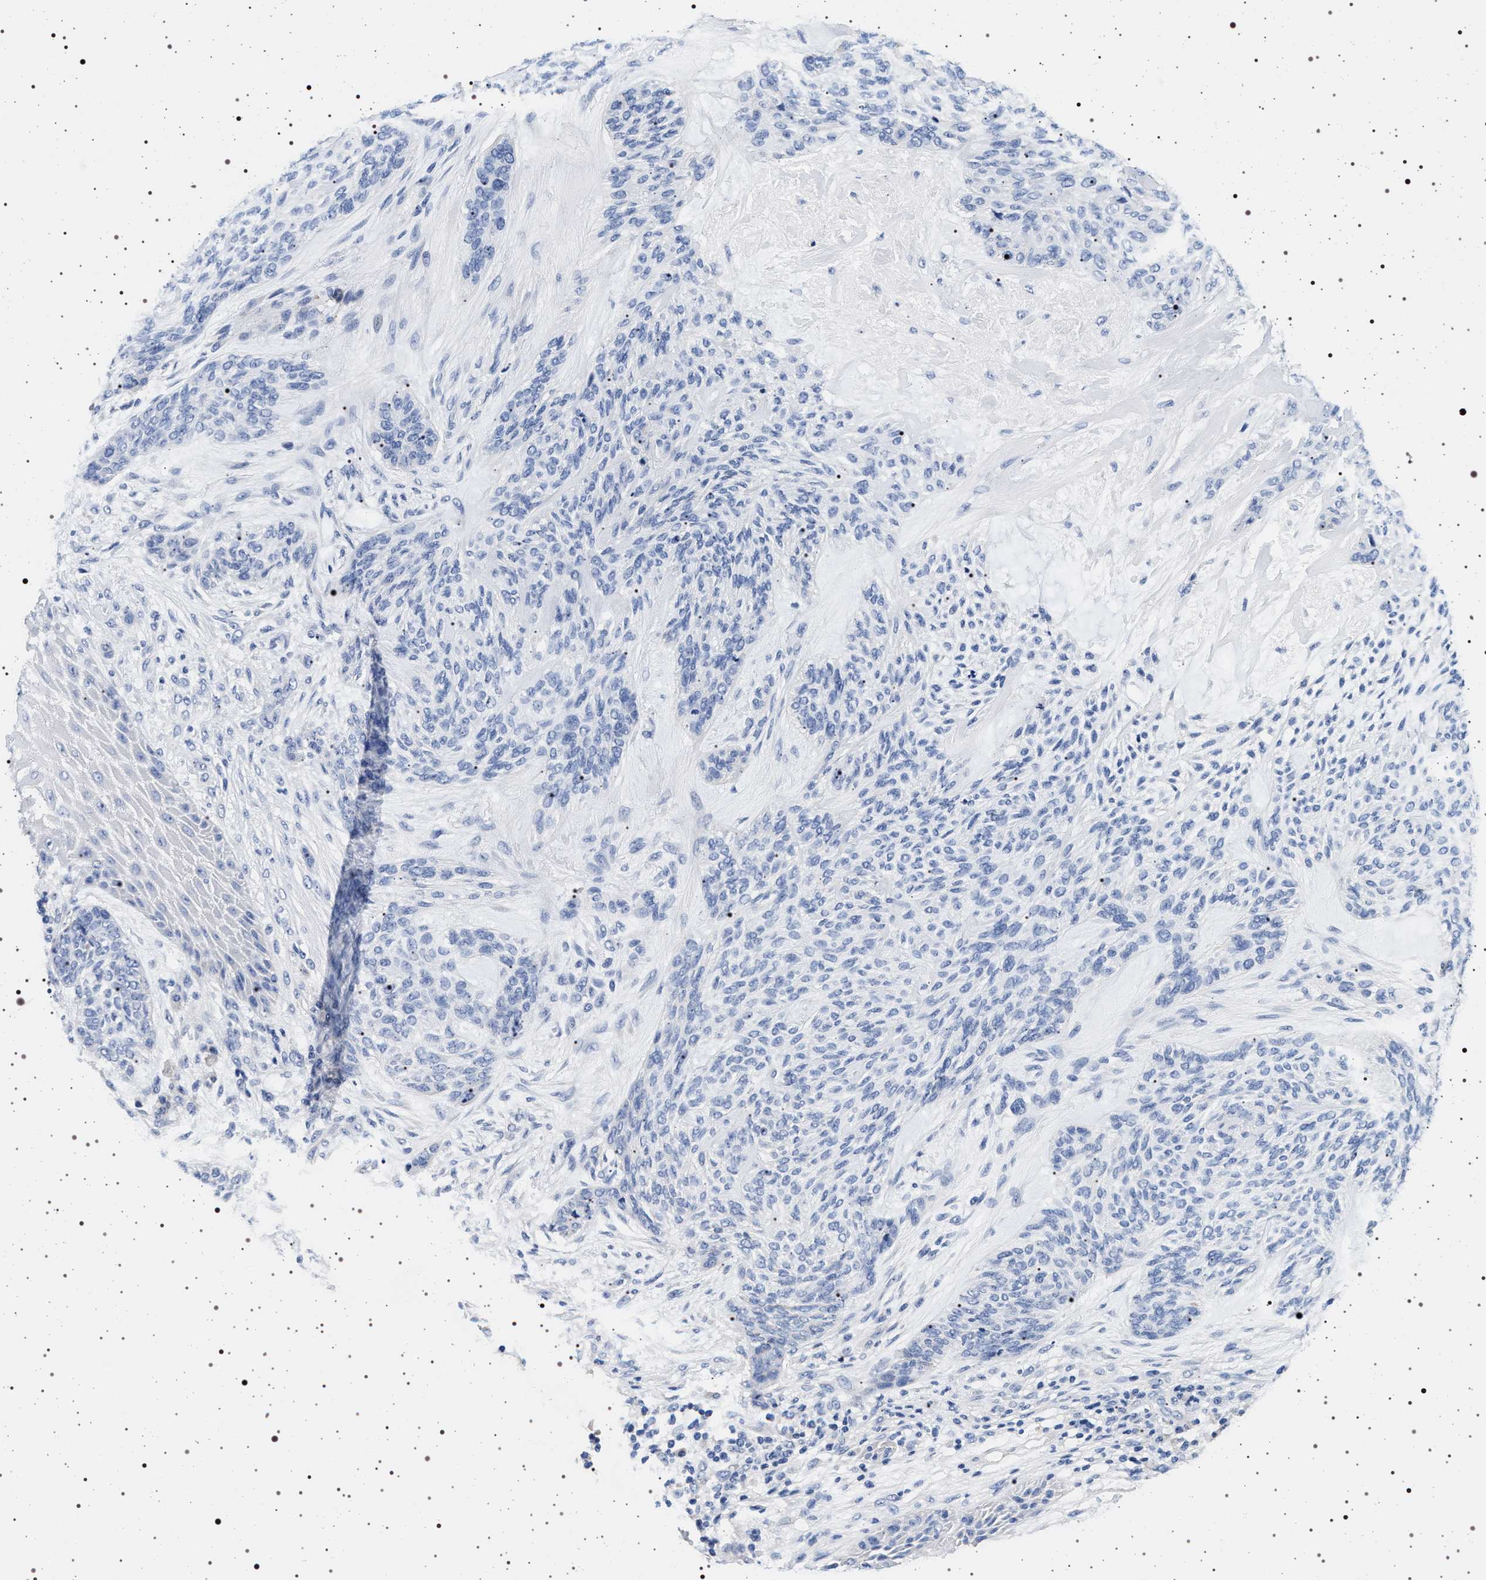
{"staining": {"intensity": "negative", "quantity": "none", "location": "none"}, "tissue": "skin cancer", "cell_type": "Tumor cells", "image_type": "cancer", "snomed": [{"axis": "morphology", "description": "Basal cell carcinoma"}, {"axis": "topography", "description": "Skin"}], "caption": "Skin basal cell carcinoma was stained to show a protein in brown. There is no significant staining in tumor cells.", "gene": "HSD17B1", "patient": {"sex": "male", "age": 55}}